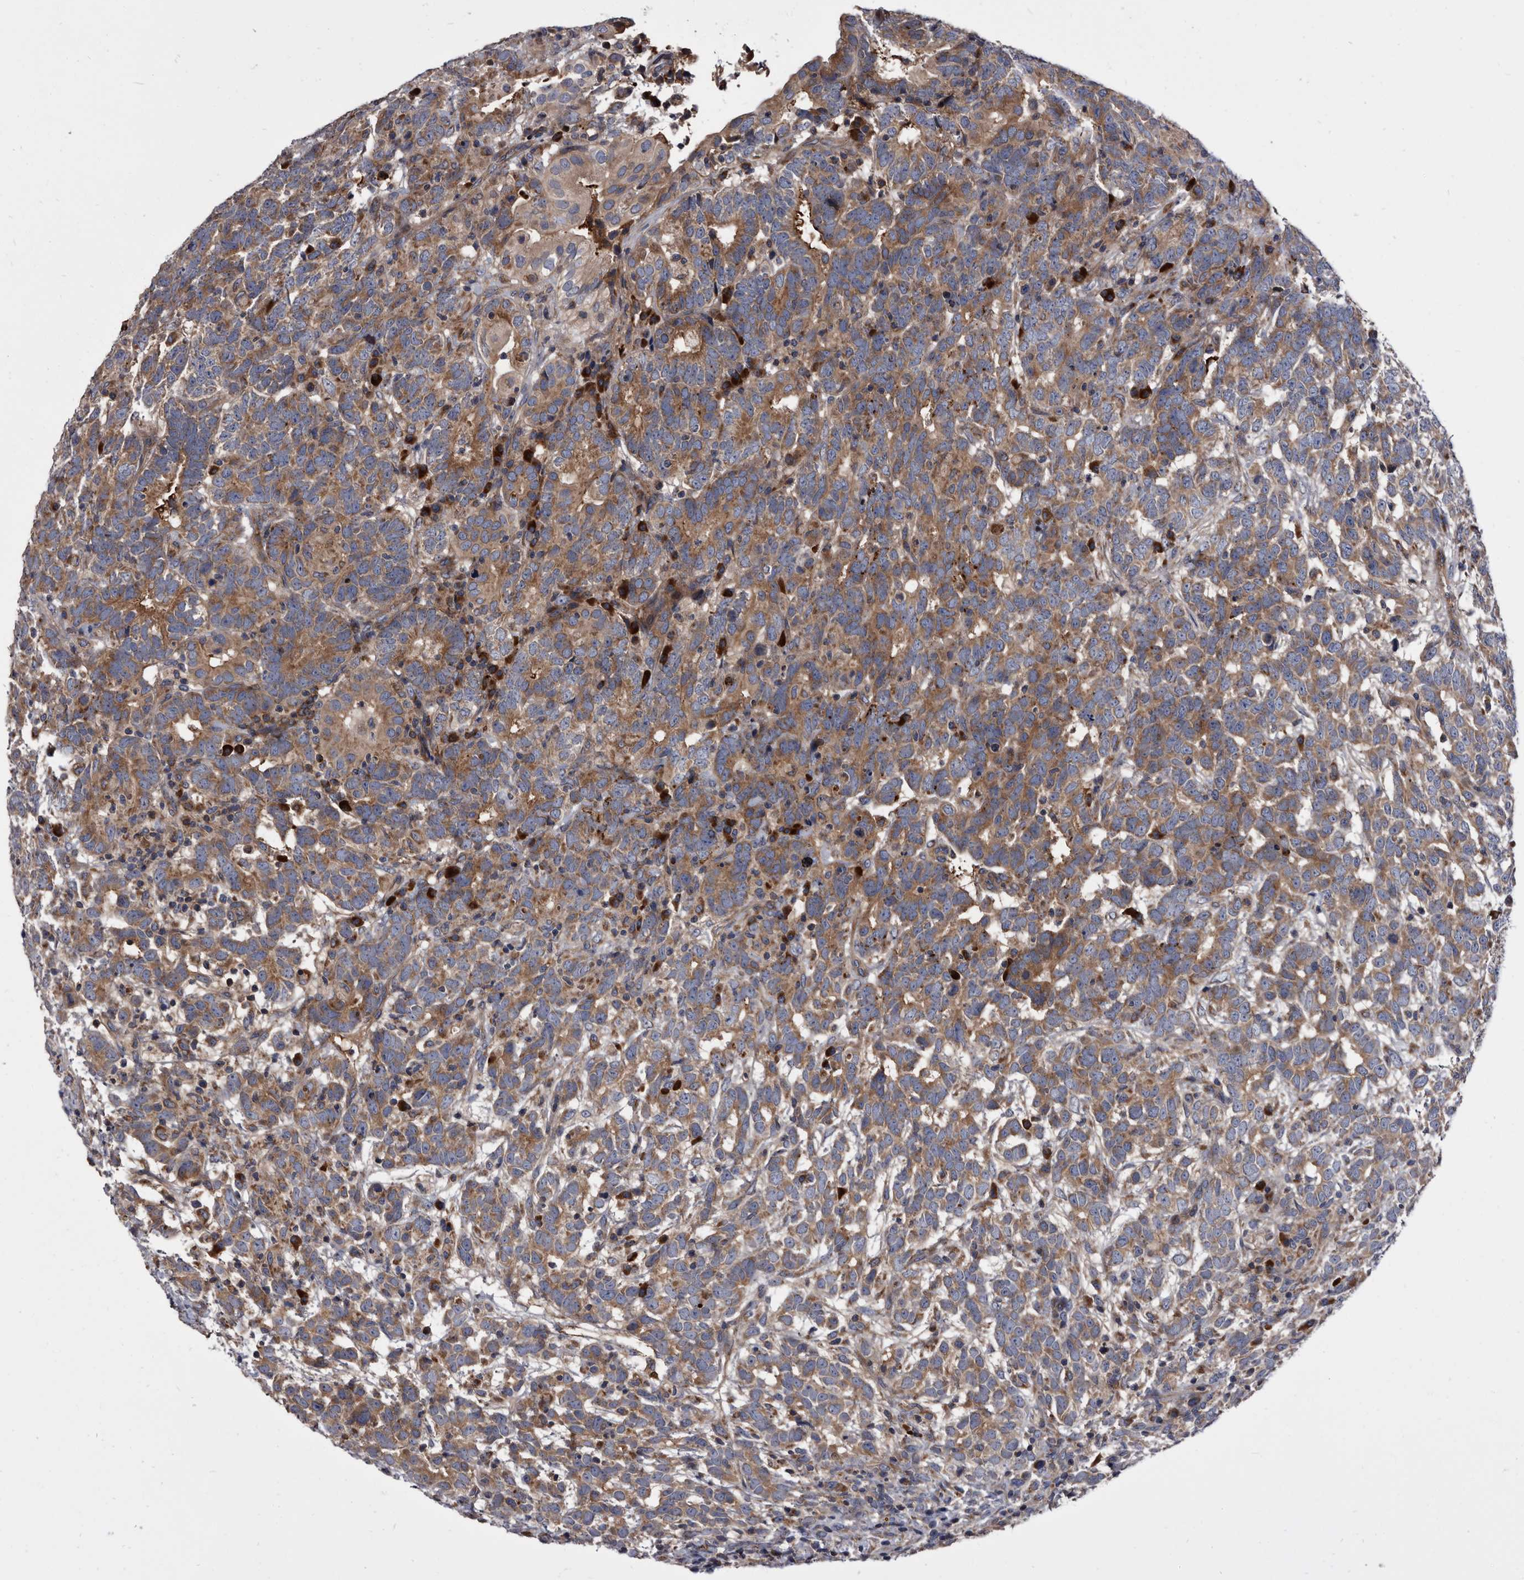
{"staining": {"intensity": "moderate", "quantity": ">75%", "location": "cytoplasmic/membranous"}, "tissue": "testis cancer", "cell_type": "Tumor cells", "image_type": "cancer", "snomed": [{"axis": "morphology", "description": "Carcinoma, Embryonal, NOS"}, {"axis": "topography", "description": "Testis"}], "caption": "A histopathology image of testis embryonal carcinoma stained for a protein exhibits moderate cytoplasmic/membranous brown staining in tumor cells.", "gene": "DTNBP1", "patient": {"sex": "male", "age": 26}}